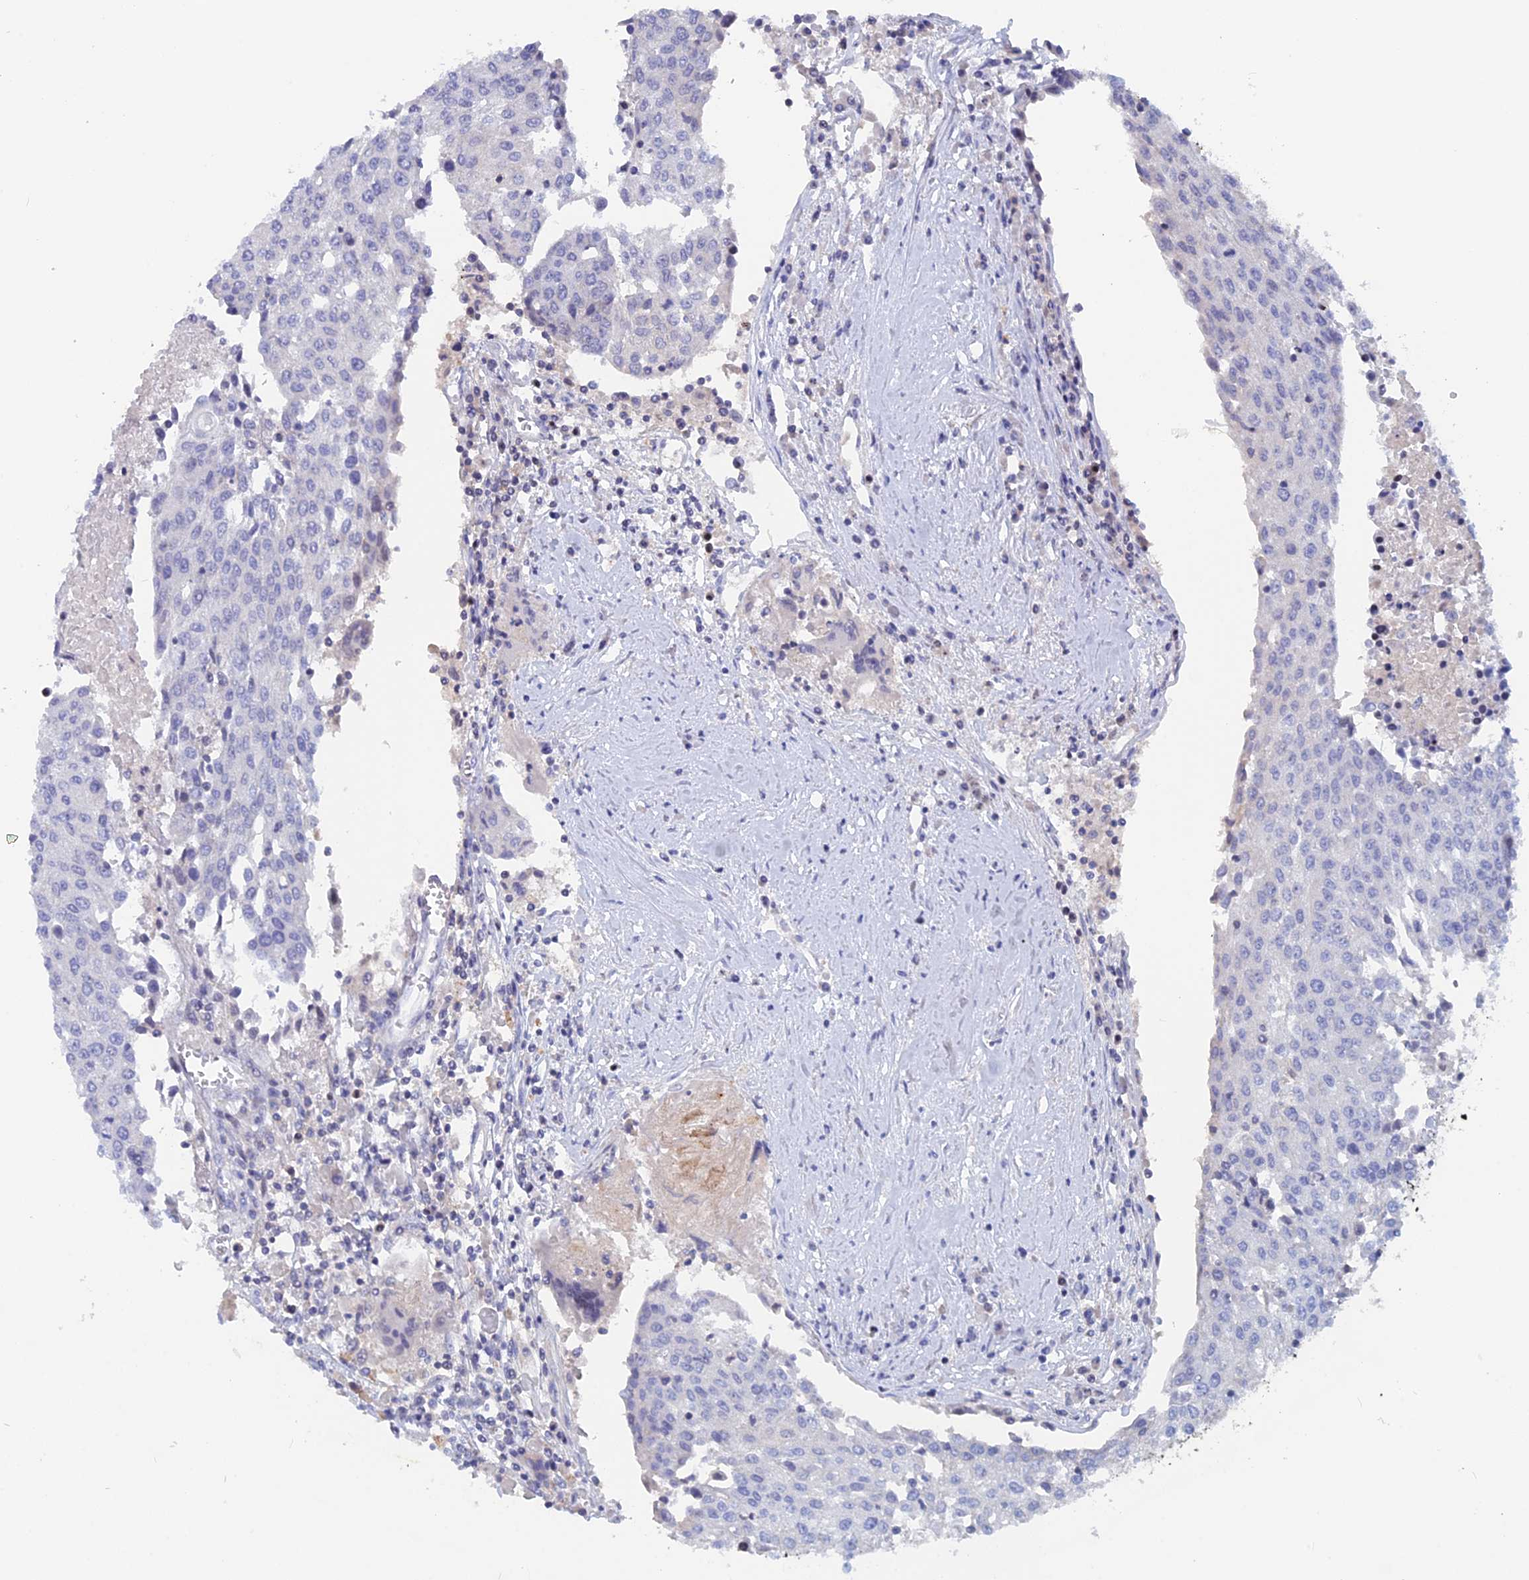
{"staining": {"intensity": "negative", "quantity": "none", "location": "none"}, "tissue": "urothelial cancer", "cell_type": "Tumor cells", "image_type": "cancer", "snomed": [{"axis": "morphology", "description": "Urothelial carcinoma, High grade"}, {"axis": "topography", "description": "Urinary bladder"}], "caption": "IHC micrograph of urothelial cancer stained for a protein (brown), which shows no staining in tumor cells. Nuclei are stained in blue.", "gene": "ACP7", "patient": {"sex": "female", "age": 85}}